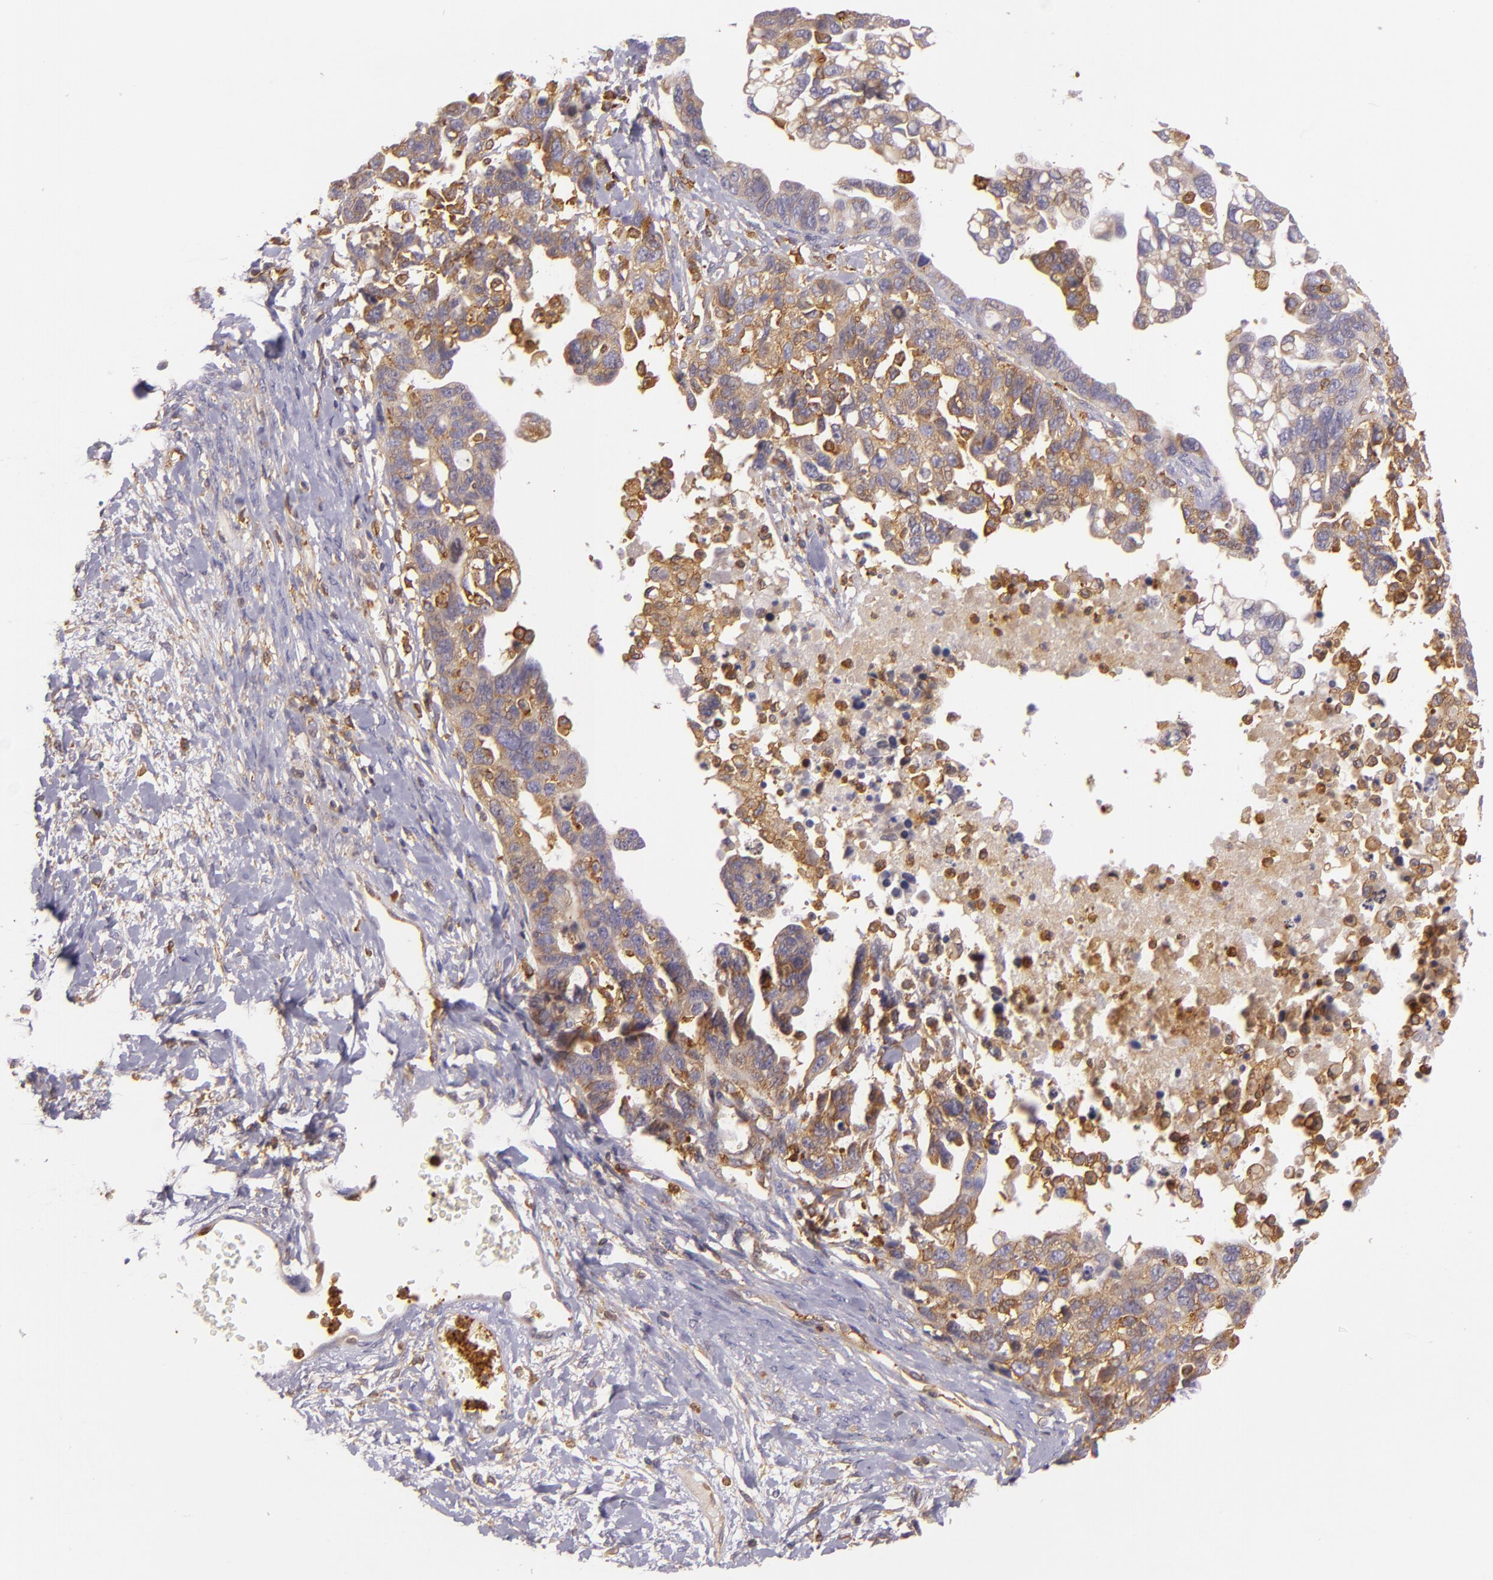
{"staining": {"intensity": "moderate", "quantity": ">75%", "location": "cytoplasmic/membranous"}, "tissue": "ovarian cancer", "cell_type": "Tumor cells", "image_type": "cancer", "snomed": [{"axis": "morphology", "description": "Cystadenocarcinoma, serous, NOS"}, {"axis": "topography", "description": "Ovary"}], "caption": "Protein staining demonstrates moderate cytoplasmic/membranous positivity in about >75% of tumor cells in ovarian cancer (serous cystadenocarcinoma).", "gene": "TLN1", "patient": {"sex": "female", "age": 69}}